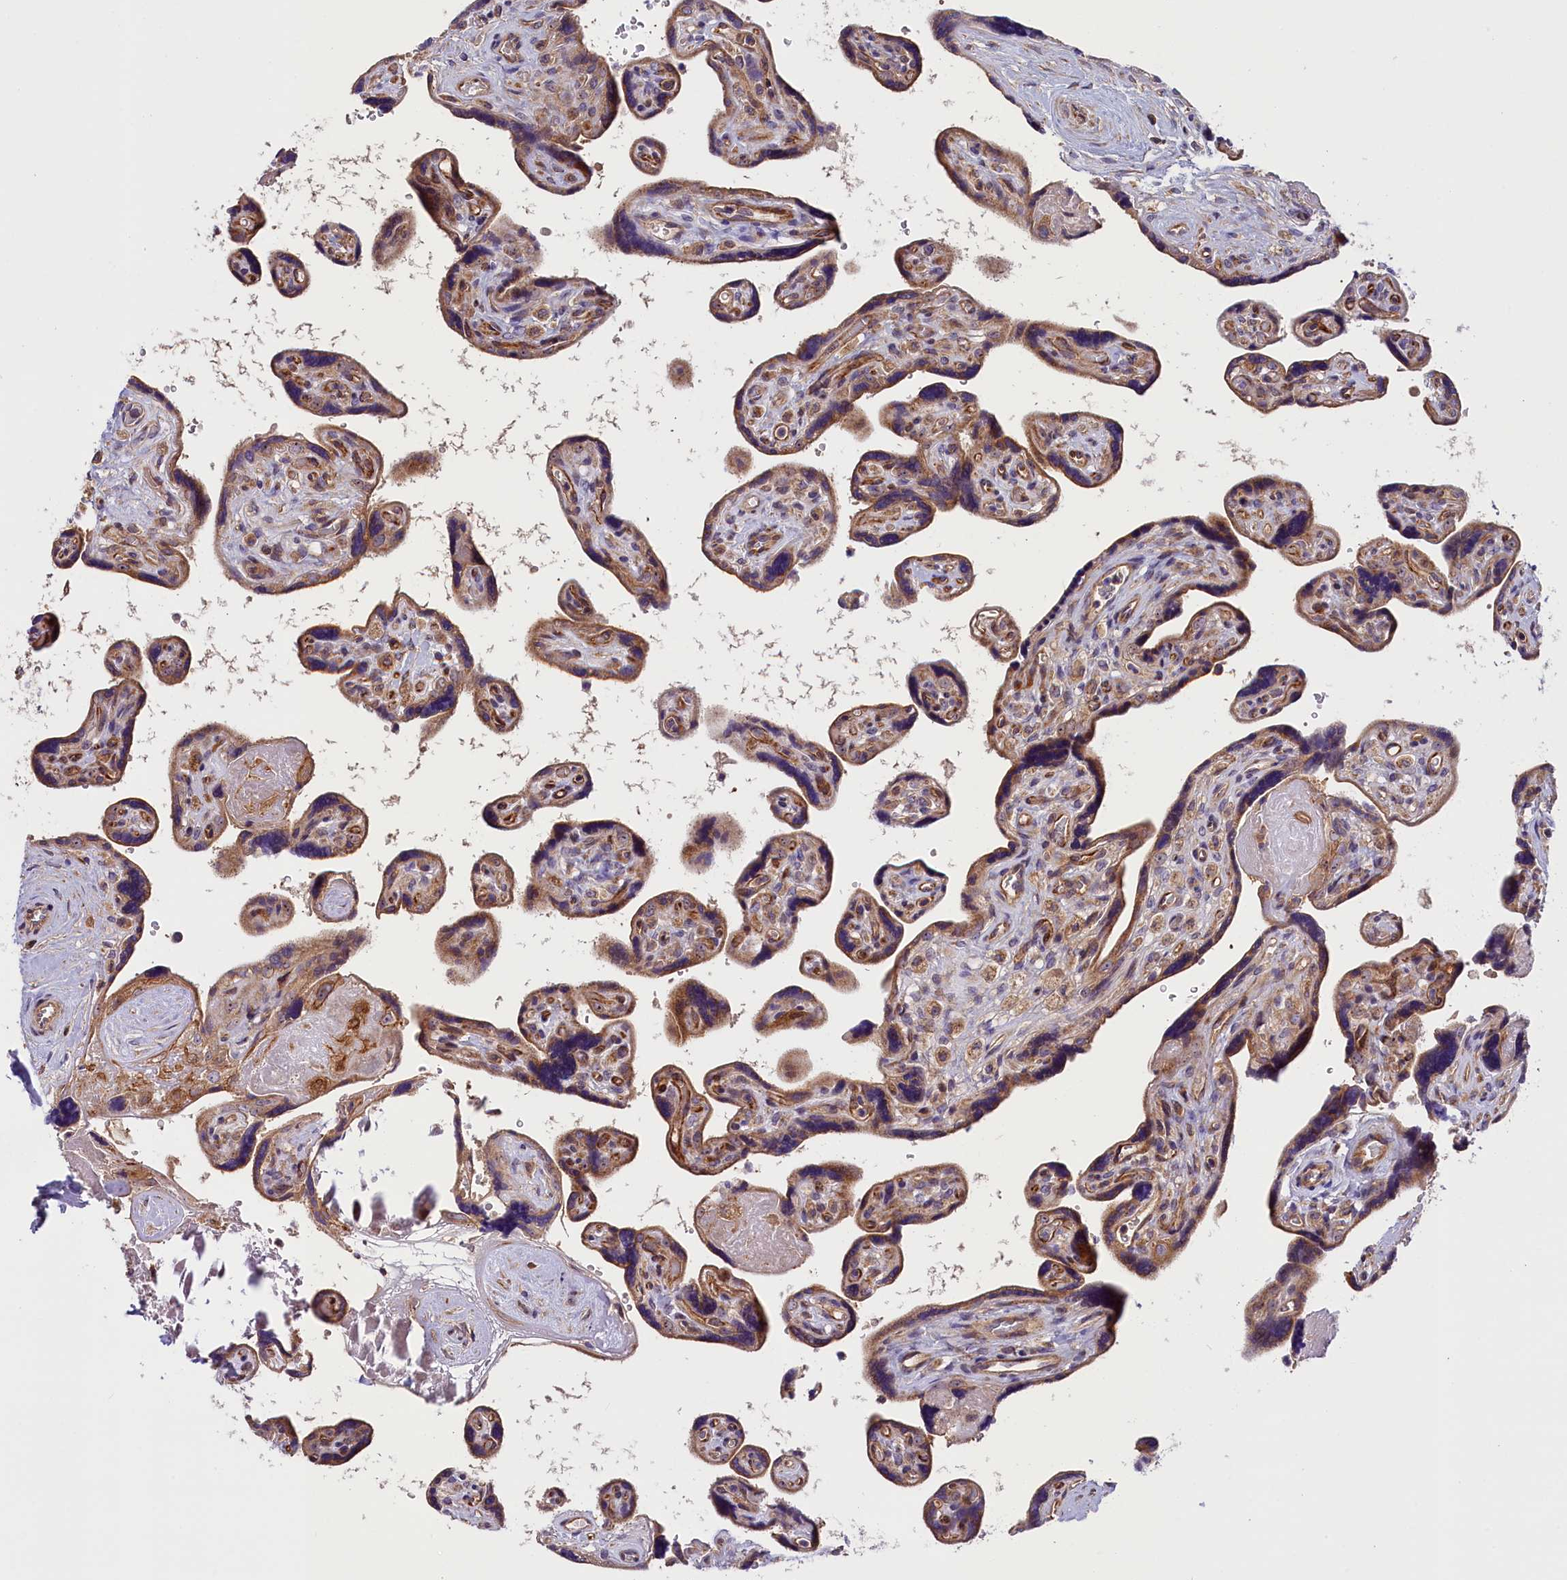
{"staining": {"intensity": "moderate", "quantity": ">75%", "location": "cytoplasmic/membranous"}, "tissue": "placenta", "cell_type": "Trophoblastic cells", "image_type": "normal", "snomed": [{"axis": "morphology", "description": "Normal tissue, NOS"}, {"axis": "topography", "description": "Placenta"}], "caption": "Protein expression analysis of unremarkable human placenta reveals moderate cytoplasmic/membranous expression in about >75% of trophoblastic cells. (IHC, brightfield microscopy, high magnification).", "gene": "FRY", "patient": {"sex": "female", "age": 39}}